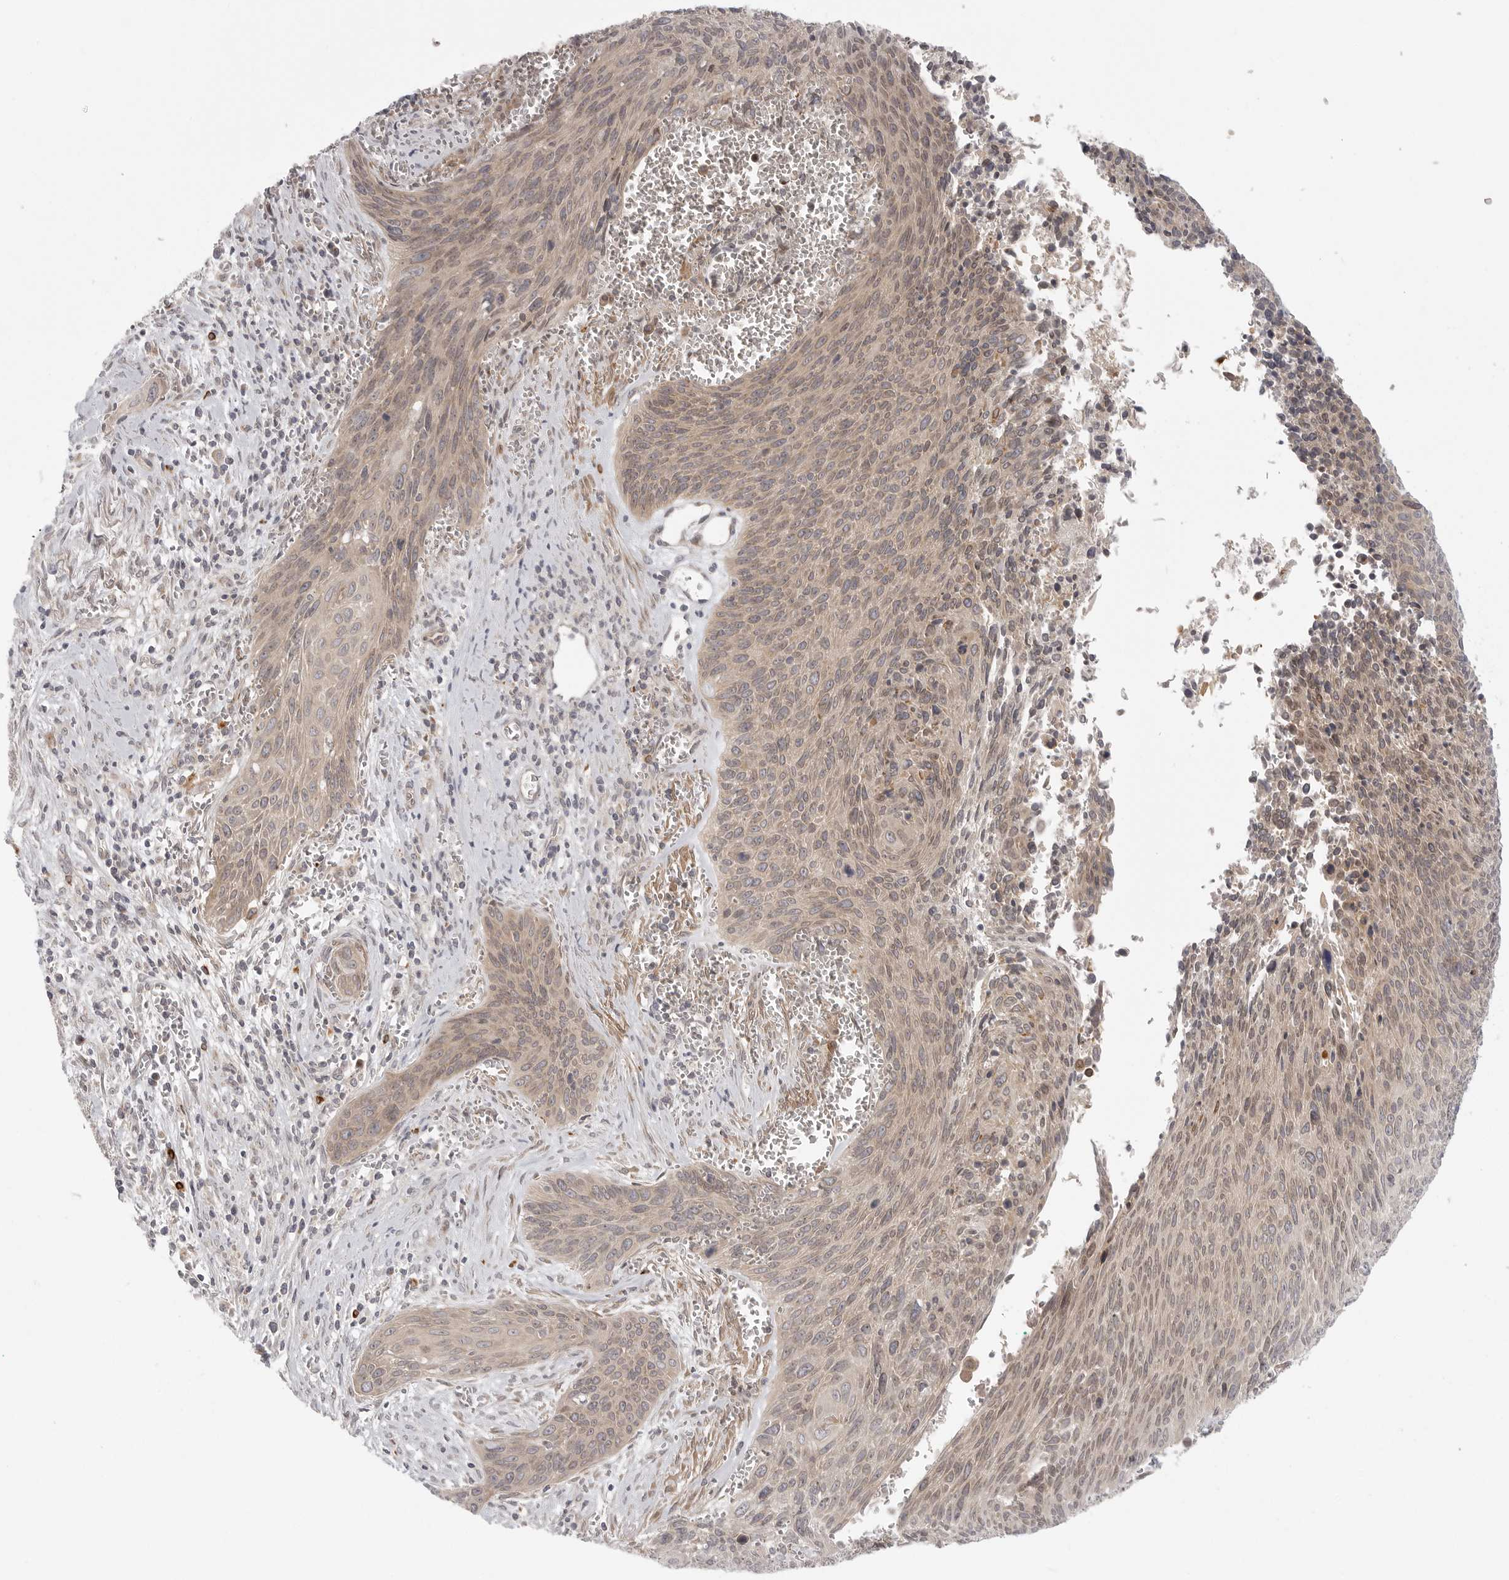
{"staining": {"intensity": "weak", "quantity": ">75%", "location": "cytoplasmic/membranous"}, "tissue": "cervical cancer", "cell_type": "Tumor cells", "image_type": "cancer", "snomed": [{"axis": "morphology", "description": "Squamous cell carcinoma, NOS"}, {"axis": "topography", "description": "Cervix"}], "caption": "Immunohistochemical staining of cervical cancer (squamous cell carcinoma) demonstrates low levels of weak cytoplasmic/membranous expression in approximately >75% of tumor cells. The staining was performed using DAB (3,3'-diaminobenzidine), with brown indicating positive protein expression. Nuclei are stained blue with hematoxylin.", "gene": "CCPG1", "patient": {"sex": "female", "age": 55}}